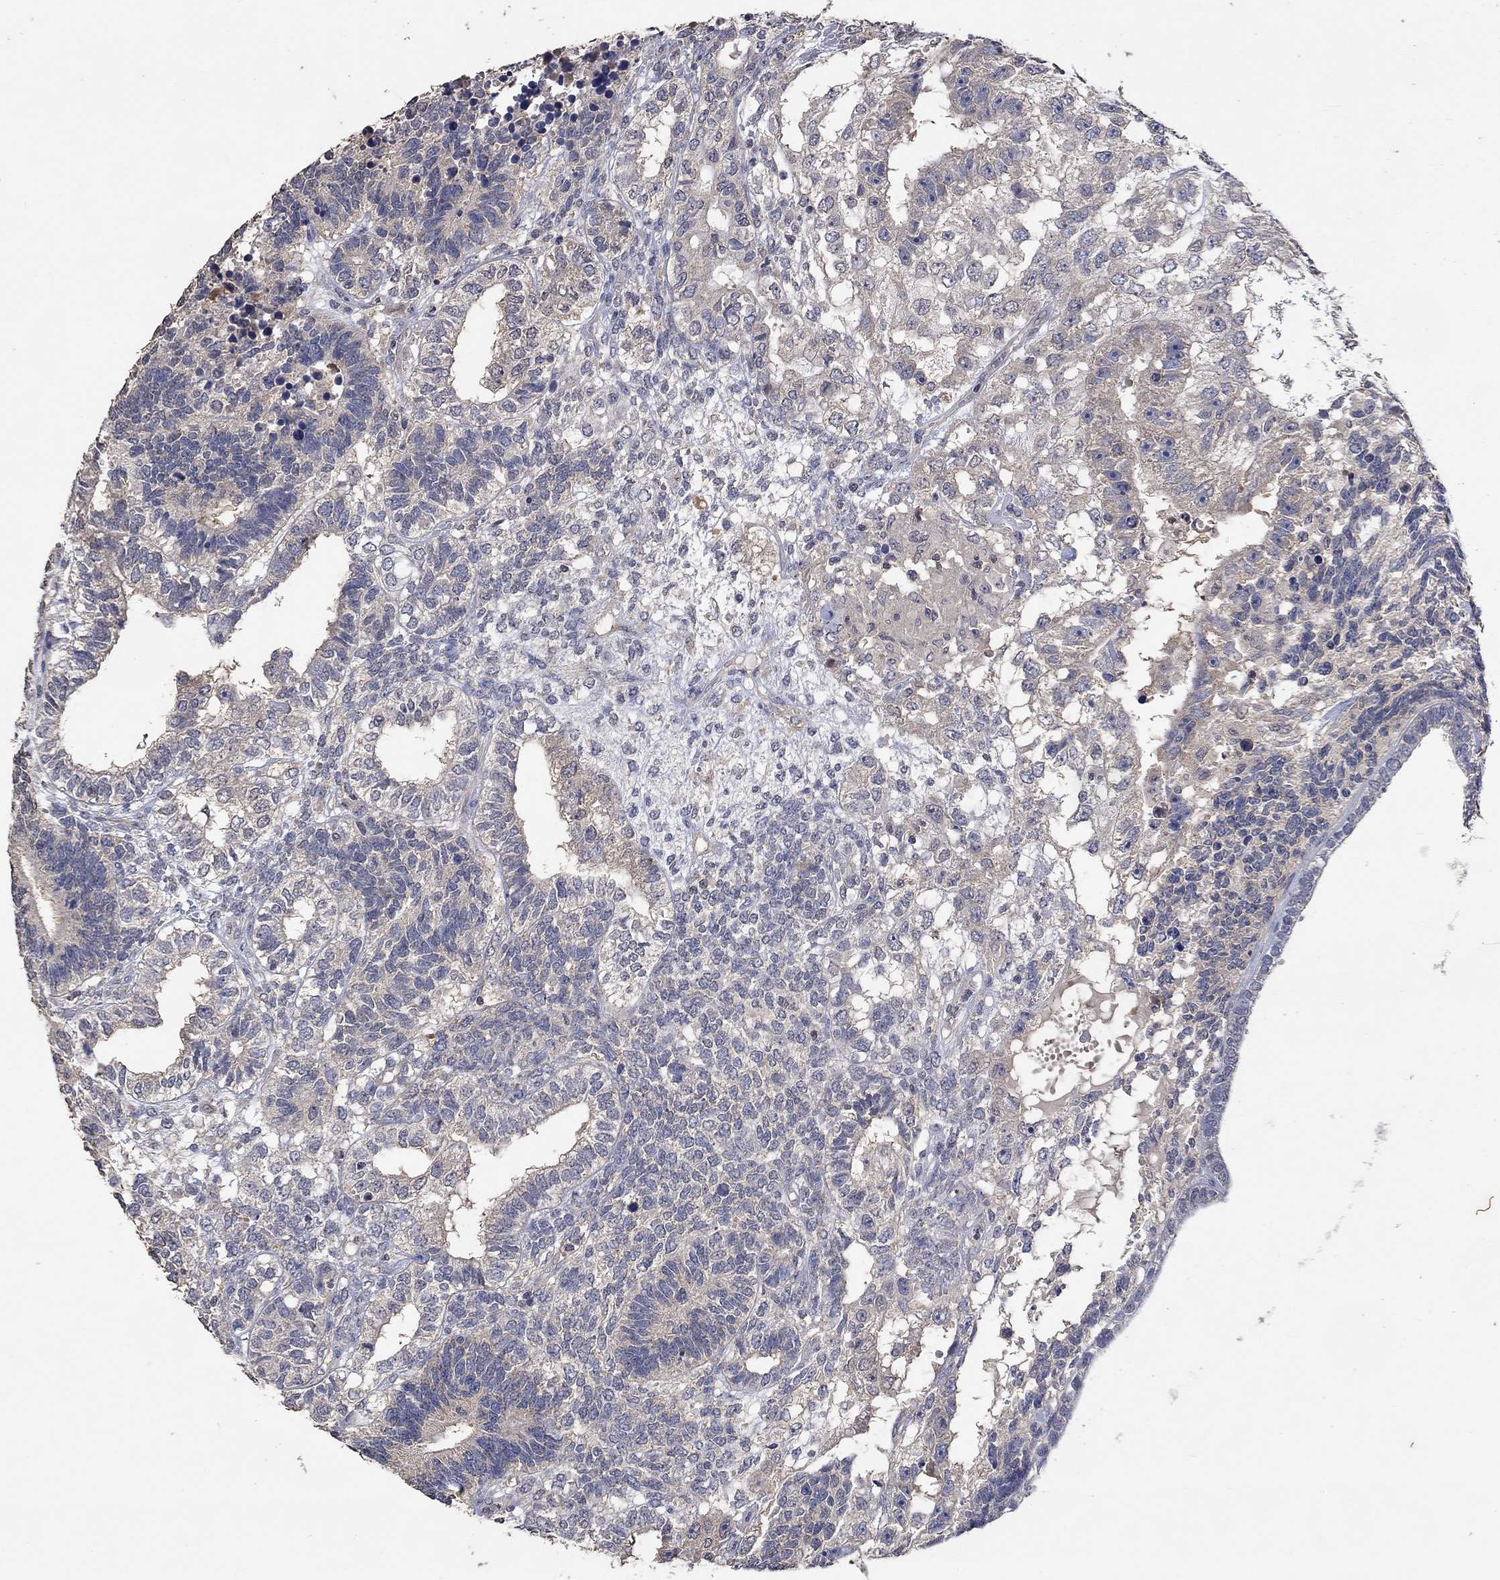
{"staining": {"intensity": "negative", "quantity": "none", "location": "none"}, "tissue": "testis cancer", "cell_type": "Tumor cells", "image_type": "cancer", "snomed": [{"axis": "morphology", "description": "Seminoma, NOS"}, {"axis": "morphology", "description": "Carcinoma, Embryonal, NOS"}, {"axis": "topography", "description": "Testis"}], "caption": "Immunohistochemistry of human testis cancer demonstrates no staining in tumor cells.", "gene": "PTPN20", "patient": {"sex": "male", "age": 41}}